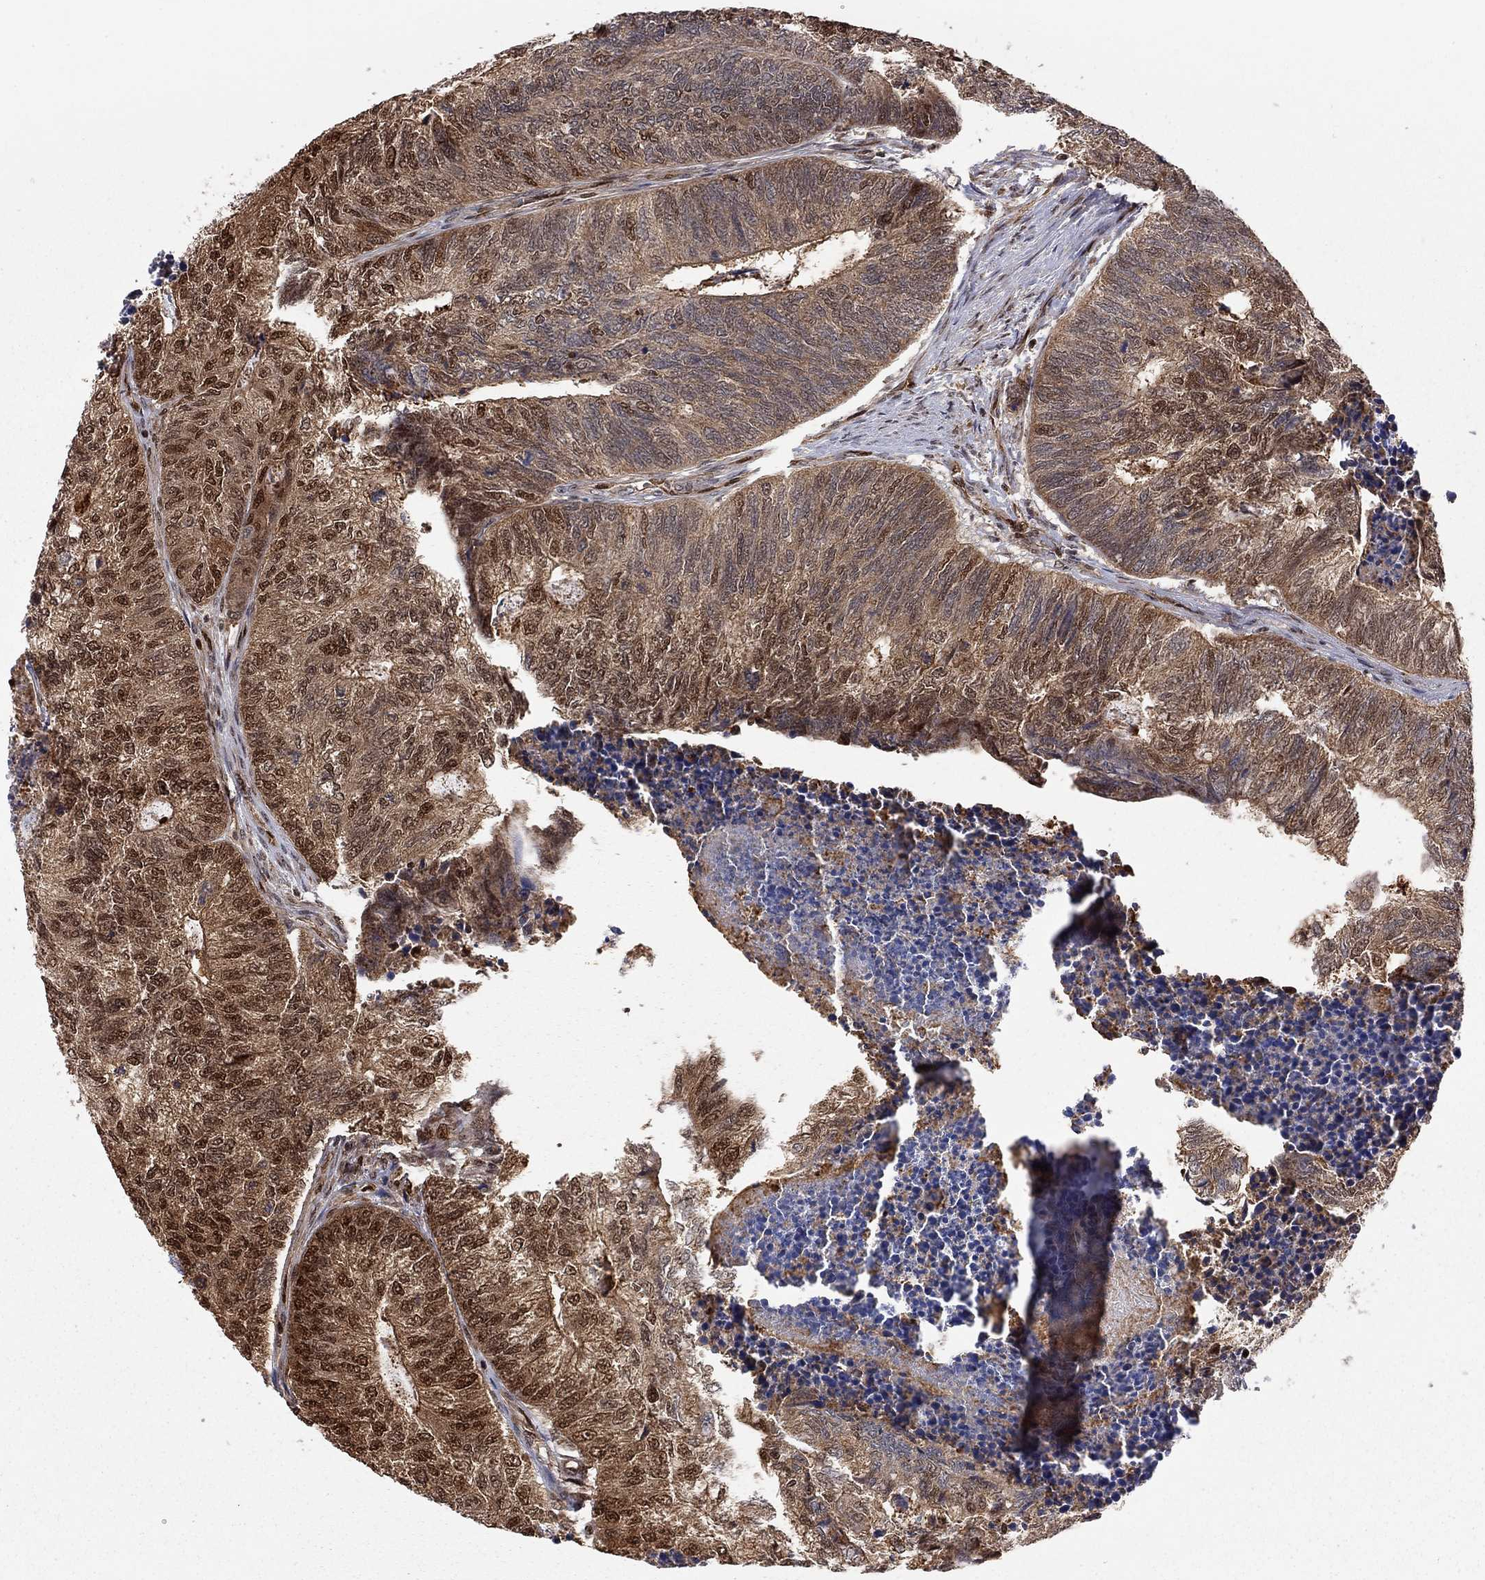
{"staining": {"intensity": "strong", "quantity": "<25%", "location": "cytoplasmic/membranous,nuclear"}, "tissue": "colorectal cancer", "cell_type": "Tumor cells", "image_type": "cancer", "snomed": [{"axis": "morphology", "description": "Adenocarcinoma, NOS"}, {"axis": "topography", "description": "Colon"}], "caption": "Tumor cells show medium levels of strong cytoplasmic/membranous and nuclear expression in approximately <25% of cells in colorectal cancer.", "gene": "ELOB", "patient": {"sex": "female", "age": 67}}